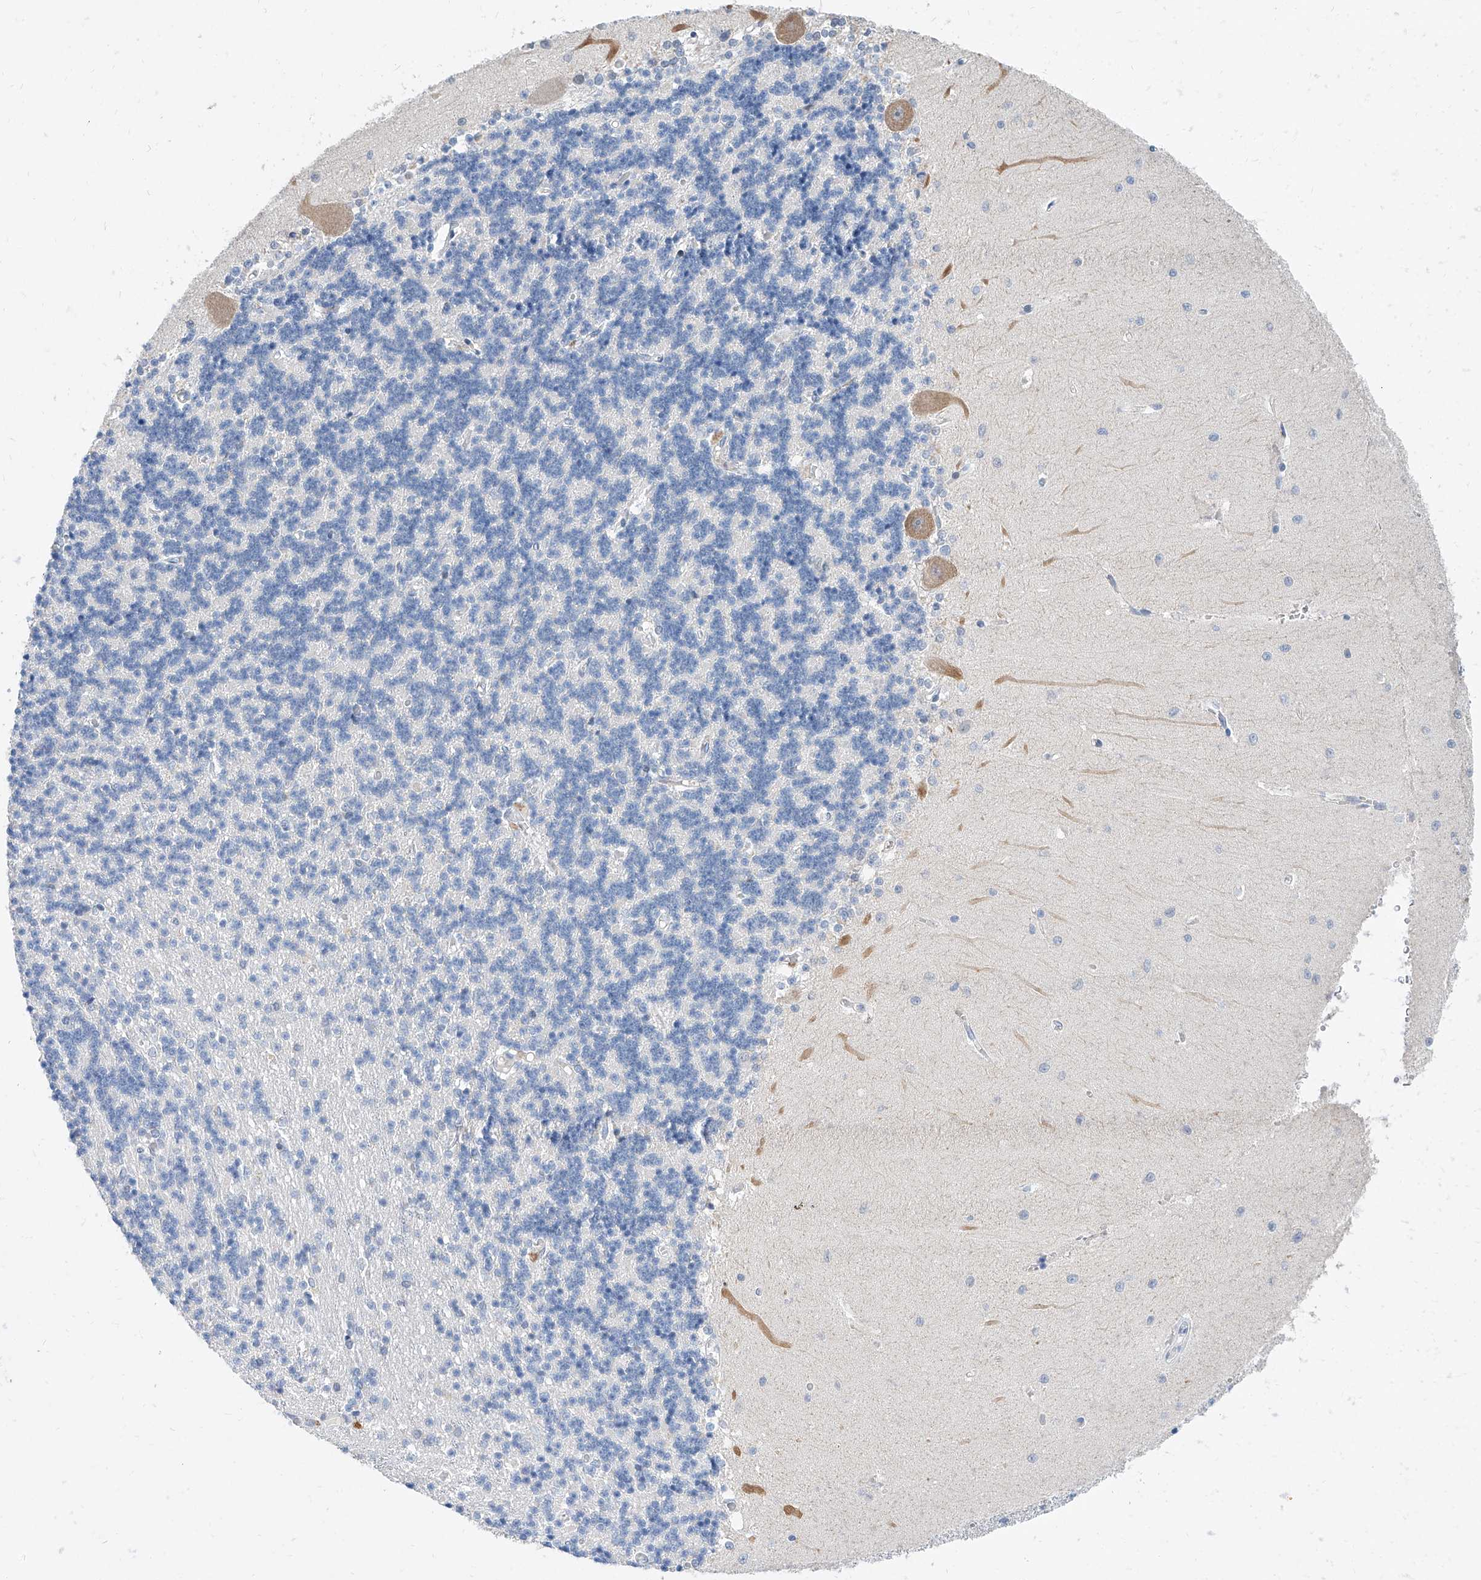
{"staining": {"intensity": "negative", "quantity": "none", "location": "none"}, "tissue": "cerebellum", "cell_type": "Cells in granular layer", "image_type": "normal", "snomed": [{"axis": "morphology", "description": "Normal tissue, NOS"}, {"axis": "topography", "description": "Cerebellum"}], "caption": "The image shows no staining of cells in granular layer in unremarkable cerebellum. Nuclei are stained in blue.", "gene": "BPTF", "patient": {"sex": "male", "age": 37}}